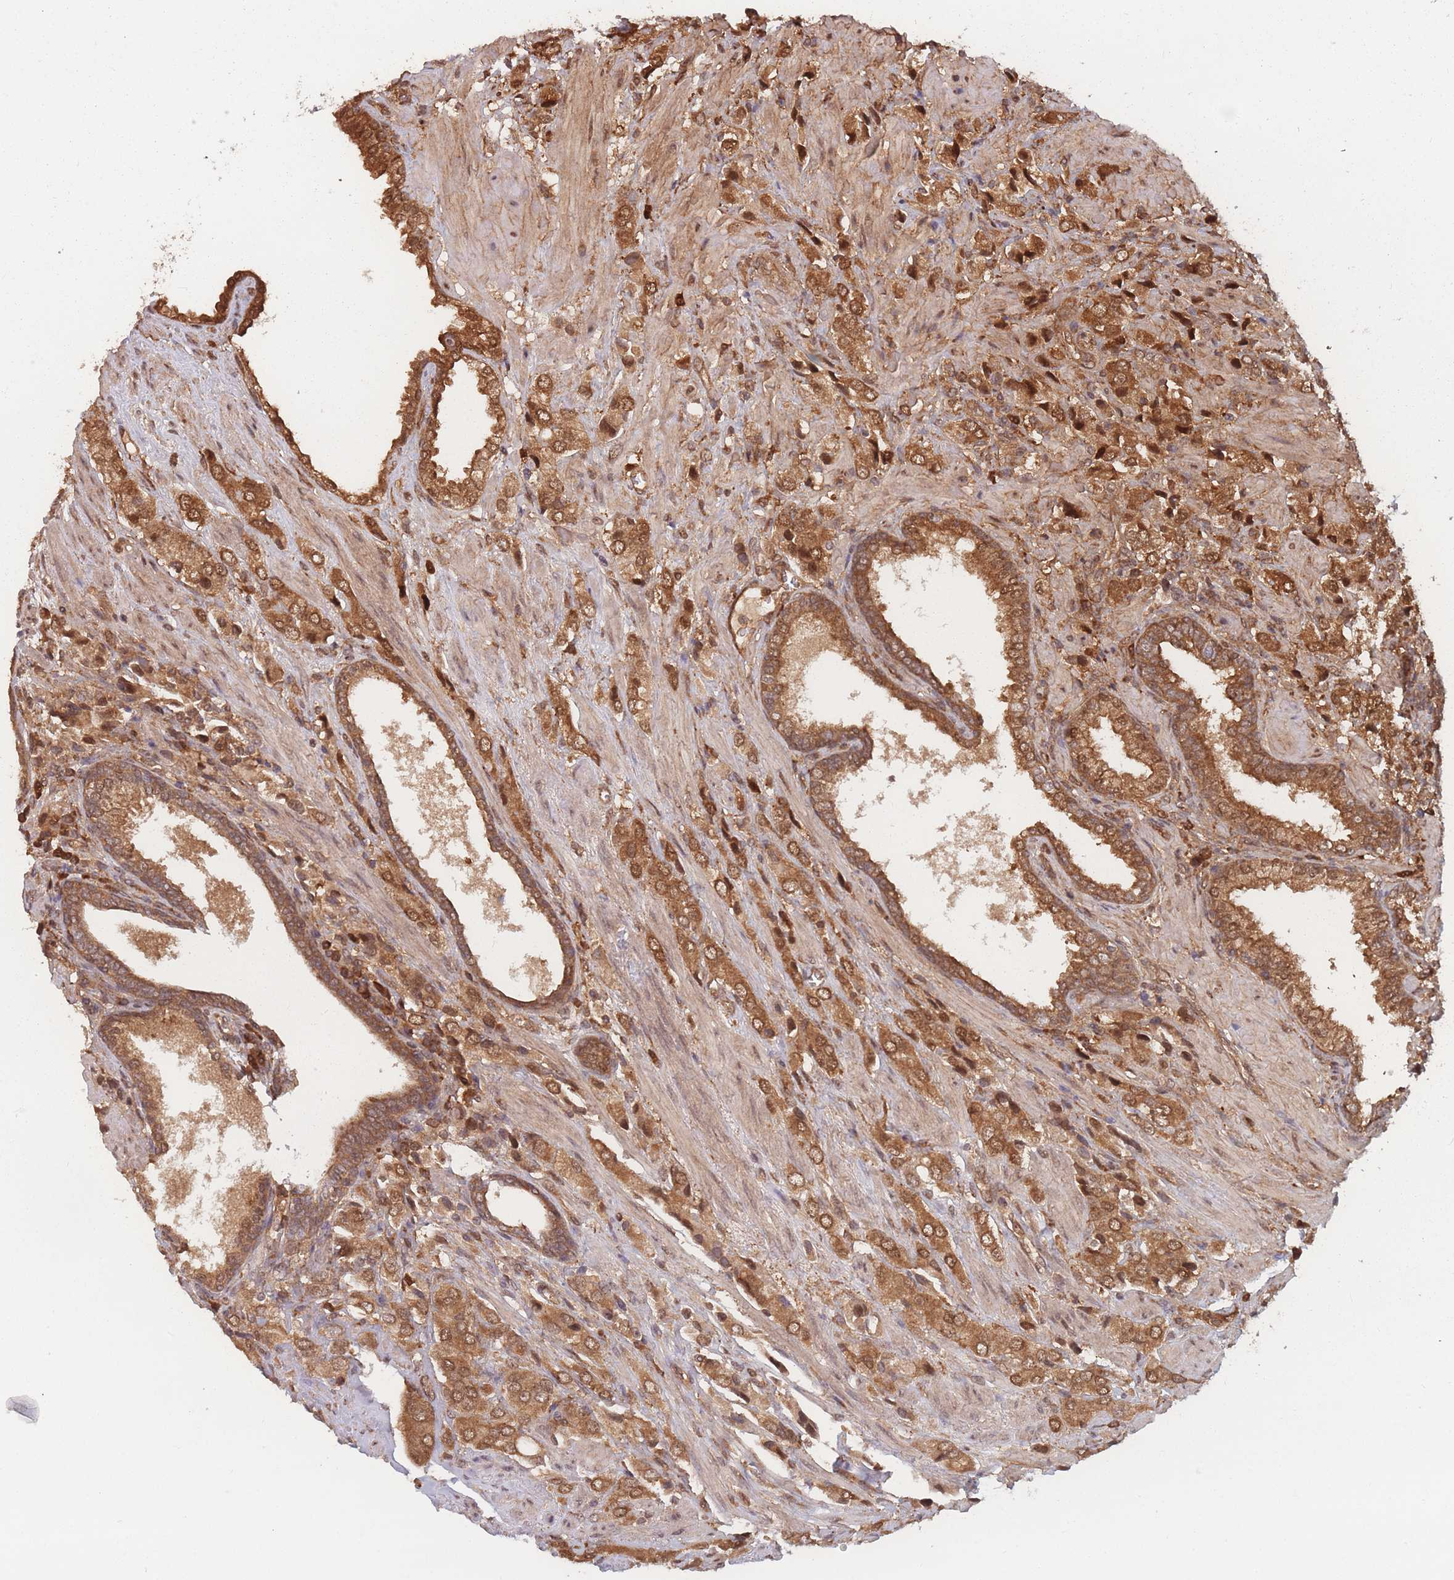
{"staining": {"intensity": "moderate", "quantity": ">75%", "location": "cytoplasmic/membranous,nuclear"}, "tissue": "prostate cancer", "cell_type": "Tumor cells", "image_type": "cancer", "snomed": [{"axis": "morphology", "description": "Adenocarcinoma, High grade"}, {"axis": "topography", "description": "Prostate and seminal vesicle, NOS"}], "caption": "A micrograph showing moderate cytoplasmic/membranous and nuclear staining in about >75% of tumor cells in prostate adenocarcinoma (high-grade), as visualized by brown immunohistochemical staining.", "gene": "PODXL2", "patient": {"sex": "male", "age": 64}}